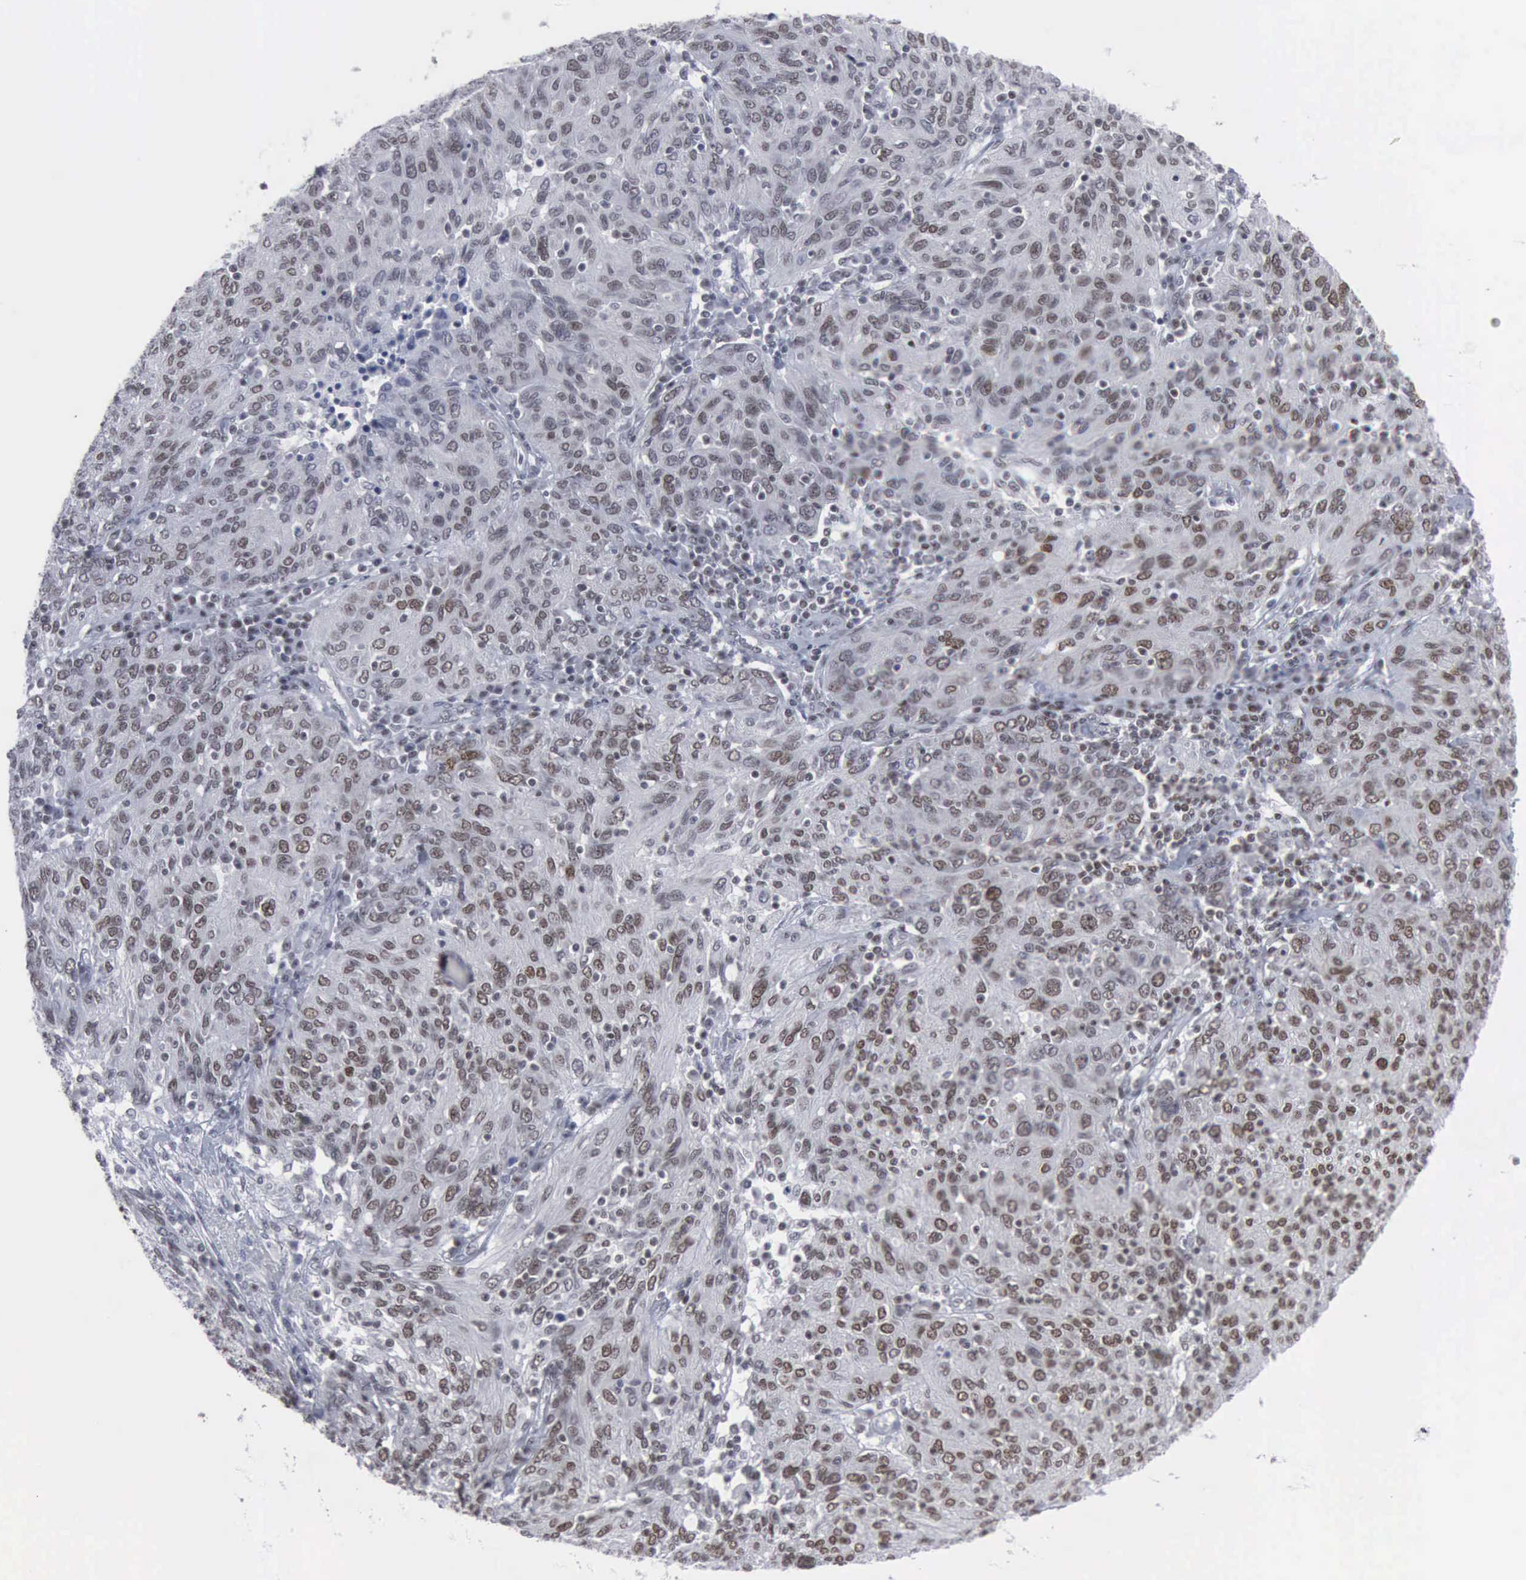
{"staining": {"intensity": "moderate", "quantity": ">75%", "location": "nuclear"}, "tissue": "ovarian cancer", "cell_type": "Tumor cells", "image_type": "cancer", "snomed": [{"axis": "morphology", "description": "Carcinoma, endometroid"}, {"axis": "topography", "description": "Ovary"}], "caption": "About >75% of tumor cells in endometroid carcinoma (ovarian) exhibit moderate nuclear protein expression as visualized by brown immunohistochemical staining.", "gene": "XPA", "patient": {"sex": "female", "age": 50}}